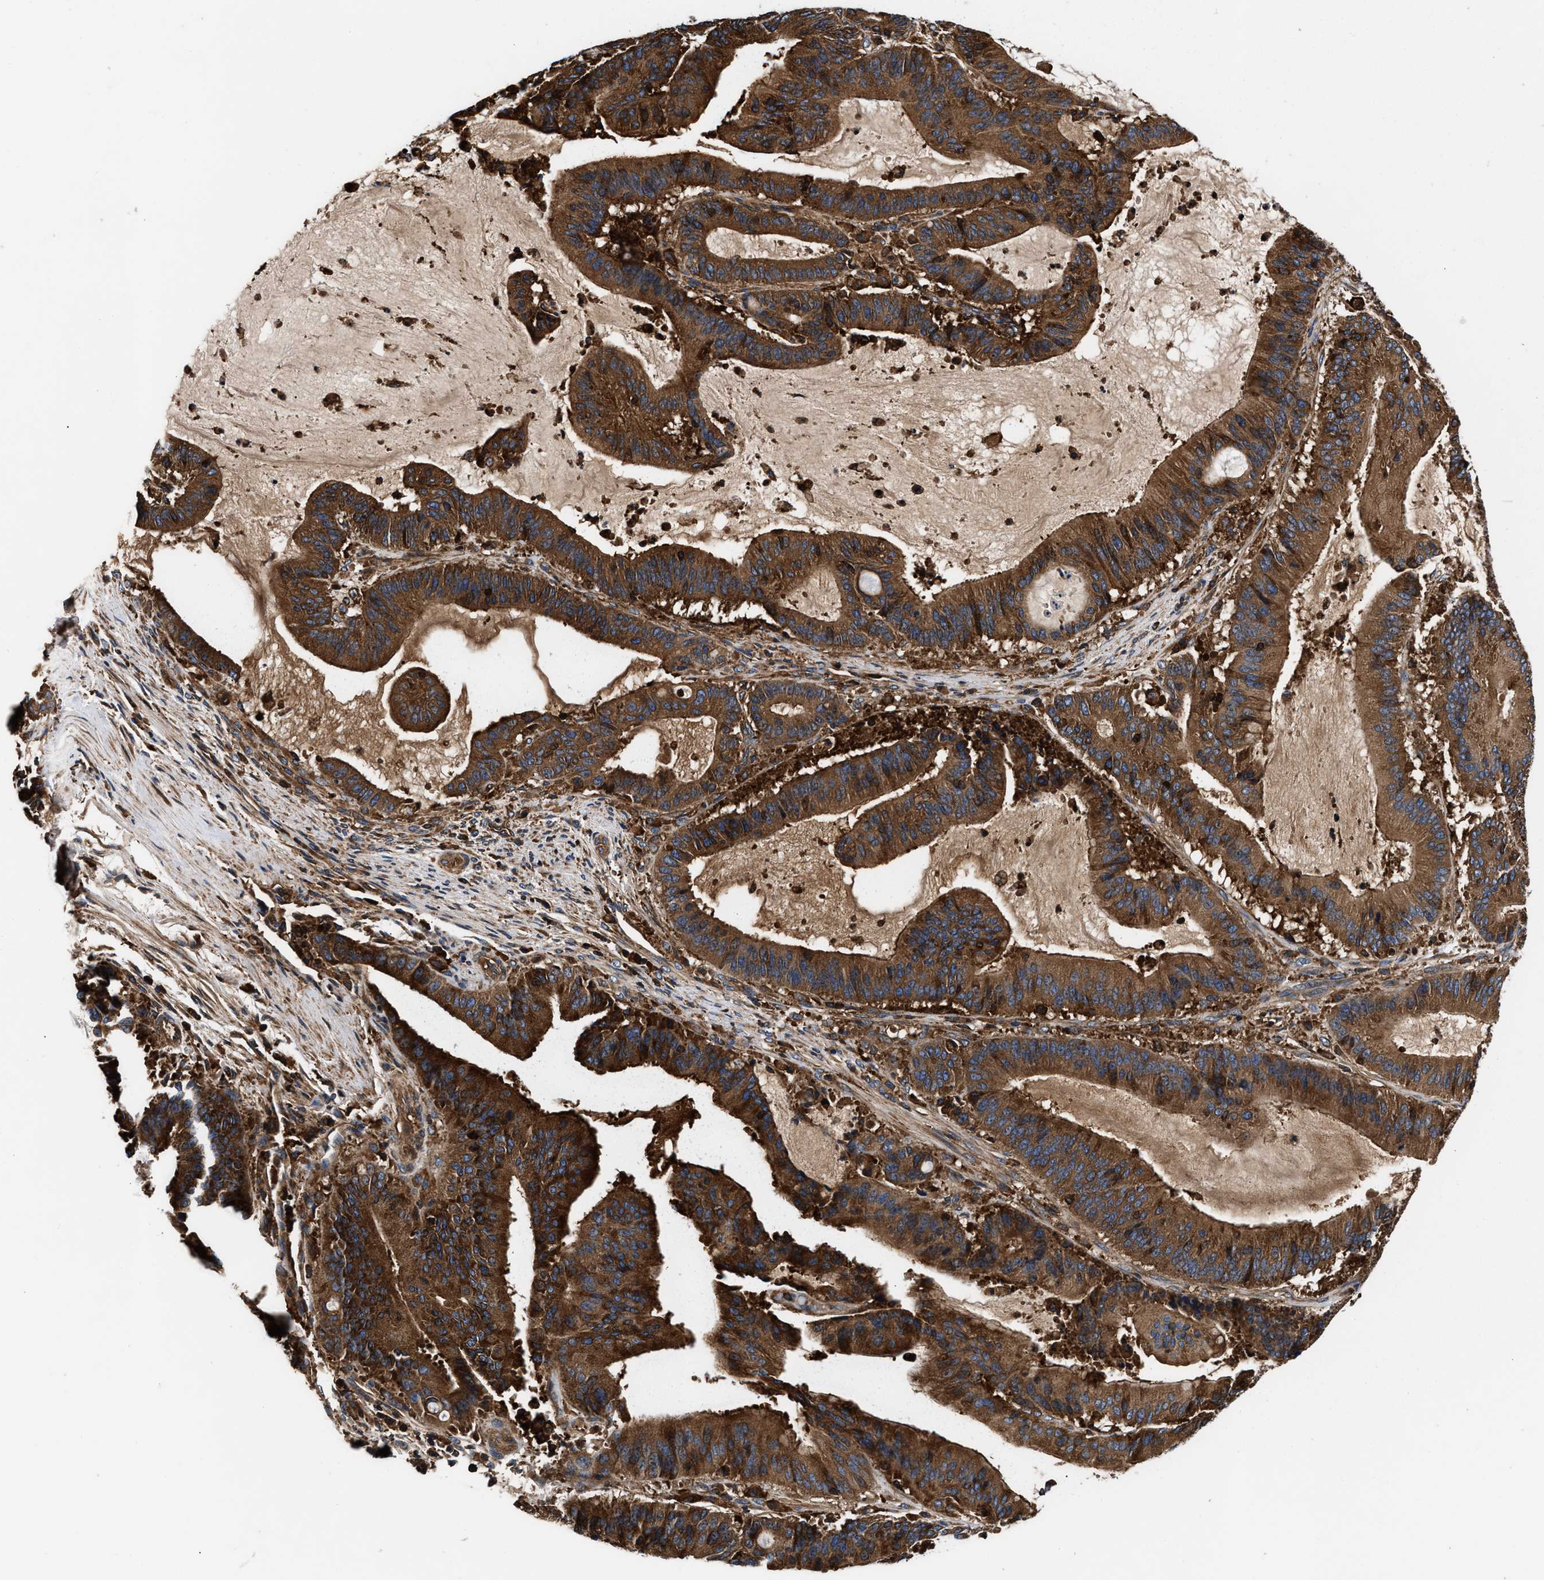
{"staining": {"intensity": "strong", "quantity": ">75%", "location": "cytoplasmic/membranous"}, "tissue": "liver cancer", "cell_type": "Tumor cells", "image_type": "cancer", "snomed": [{"axis": "morphology", "description": "Normal tissue, NOS"}, {"axis": "morphology", "description": "Cholangiocarcinoma"}, {"axis": "topography", "description": "Liver"}, {"axis": "topography", "description": "Peripheral nerve tissue"}], "caption": "Liver cancer was stained to show a protein in brown. There is high levels of strong cytoplasmic/membranous staining in about >75% of tumor cells.", "gene": "KYAT1", "patient": {"sex": "female", "age": 73}}